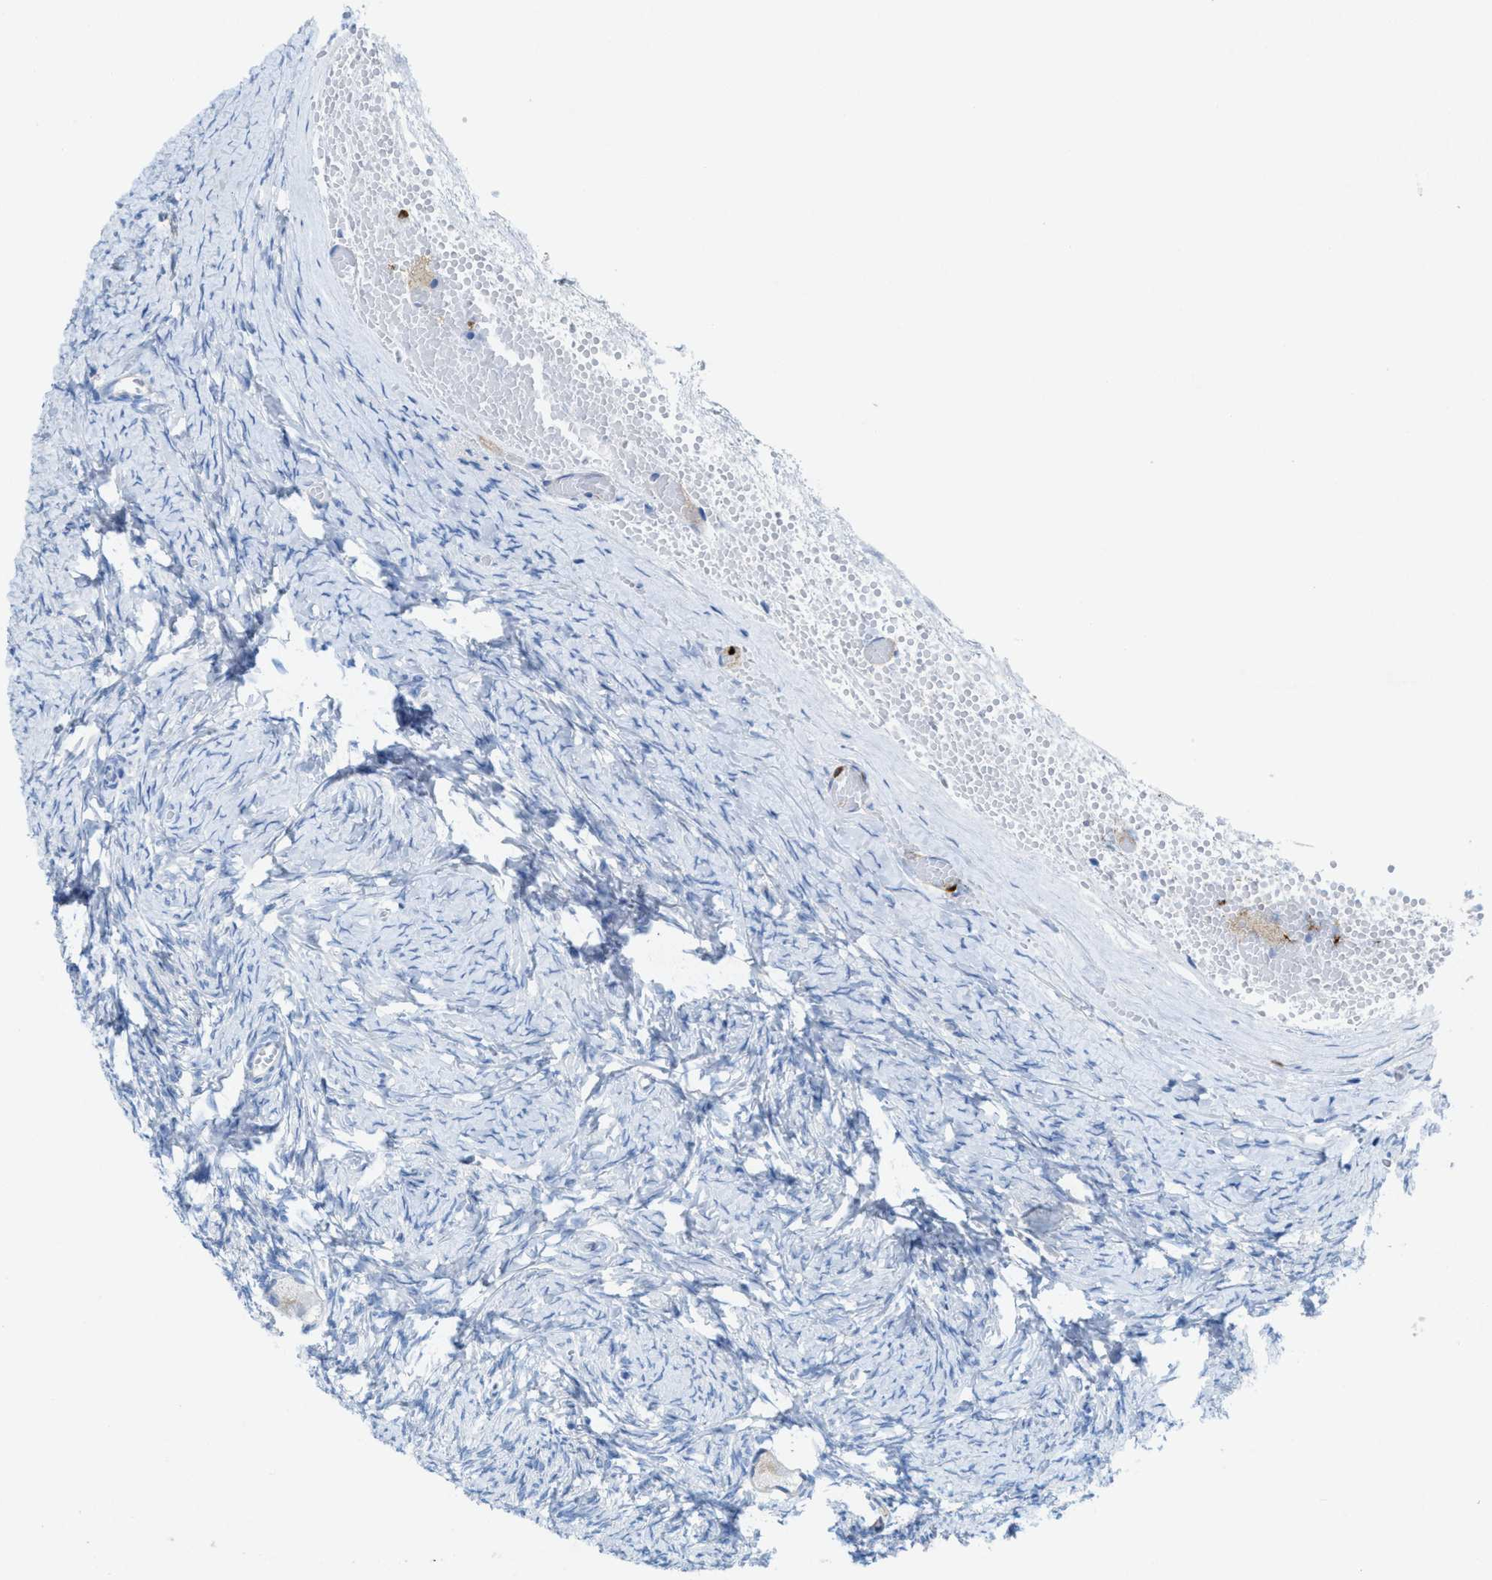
{"staining": {"intensity": "negative", "quantity": "none", "location": "none"}, "tissue": "ovary", "cell_type": "Follicle cells", "image_type": "normal", "snomed": [{"axis": "morphology", "description": "Normal tissue, NOS"}, {"axis": "topography", "description": "Ovary"}], "caption": "An immunohistochemistry photomicrograph of unremarkable ovary is shown. There is no staining in follicle cells of ovary.", "gene": "CKLF", "patient": {"sex": "female", "age": 27}}